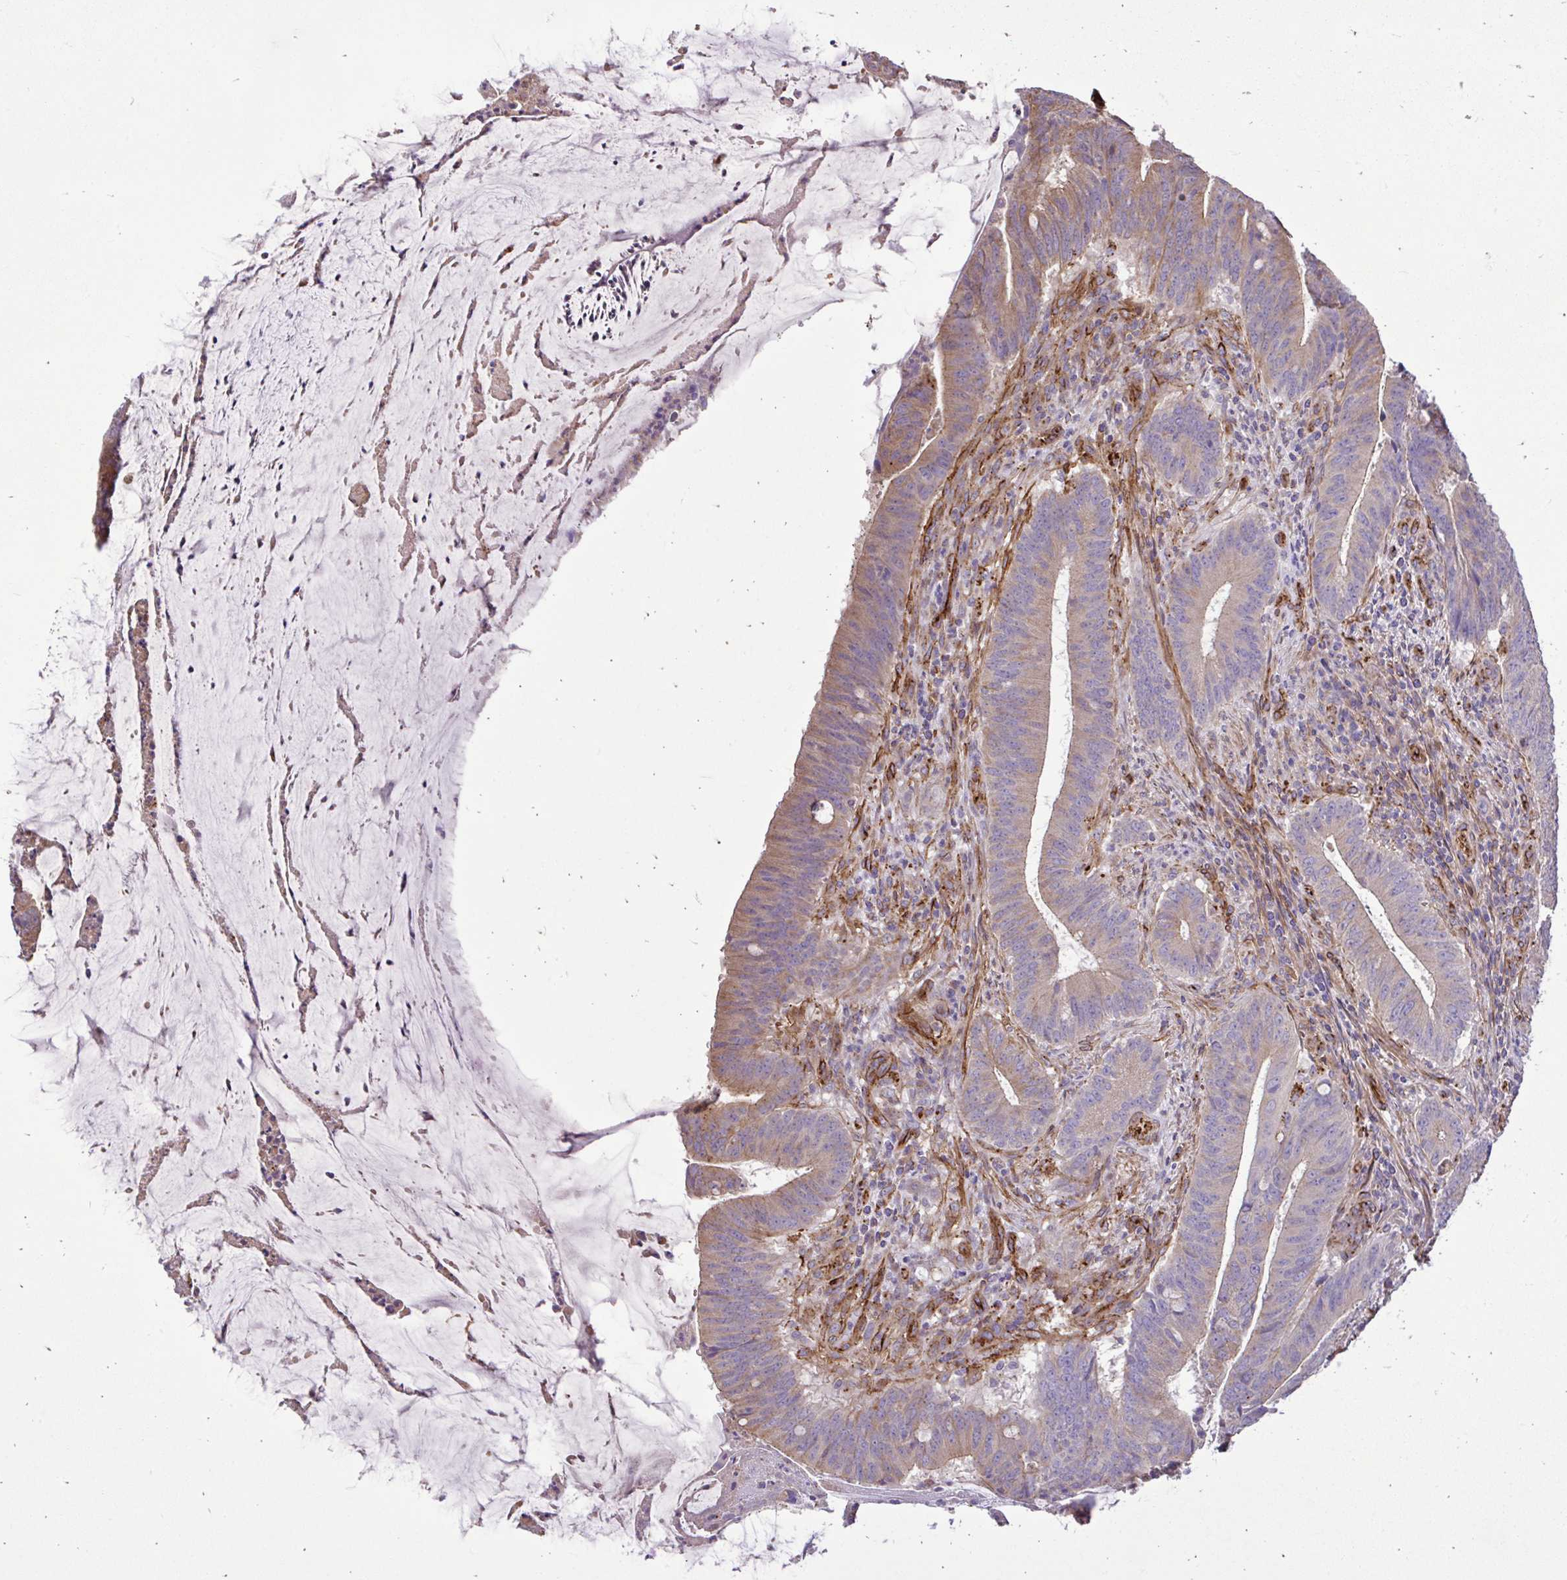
{"staining": {"intensity": "moderate", "quantity": ">75%", "location": "cytoplasmic/membranous"}, "tissue": "colorectal cancer", "cell_type": "Tumor cells", "image_type": "cancer", "snomed": [{"axis": "morphology", "description": "Adenocarcinoma, NOS"}, {"axis": "topography", "description": "Colon"}], "caption": "Immunohistochemical staining of human adenocarcinoma (colorectal) exhibits moderate cytoplasmic/membranous protein expression in about >75% of tumor cells. Using DAB (3,3'-diaminobenzidine) (brown) and hematoxylin (blue) stains, captured at high magnification using brightfield microscopy.", "gene": "PTPRK", "patient": {"sex": "female", "age": 43}}